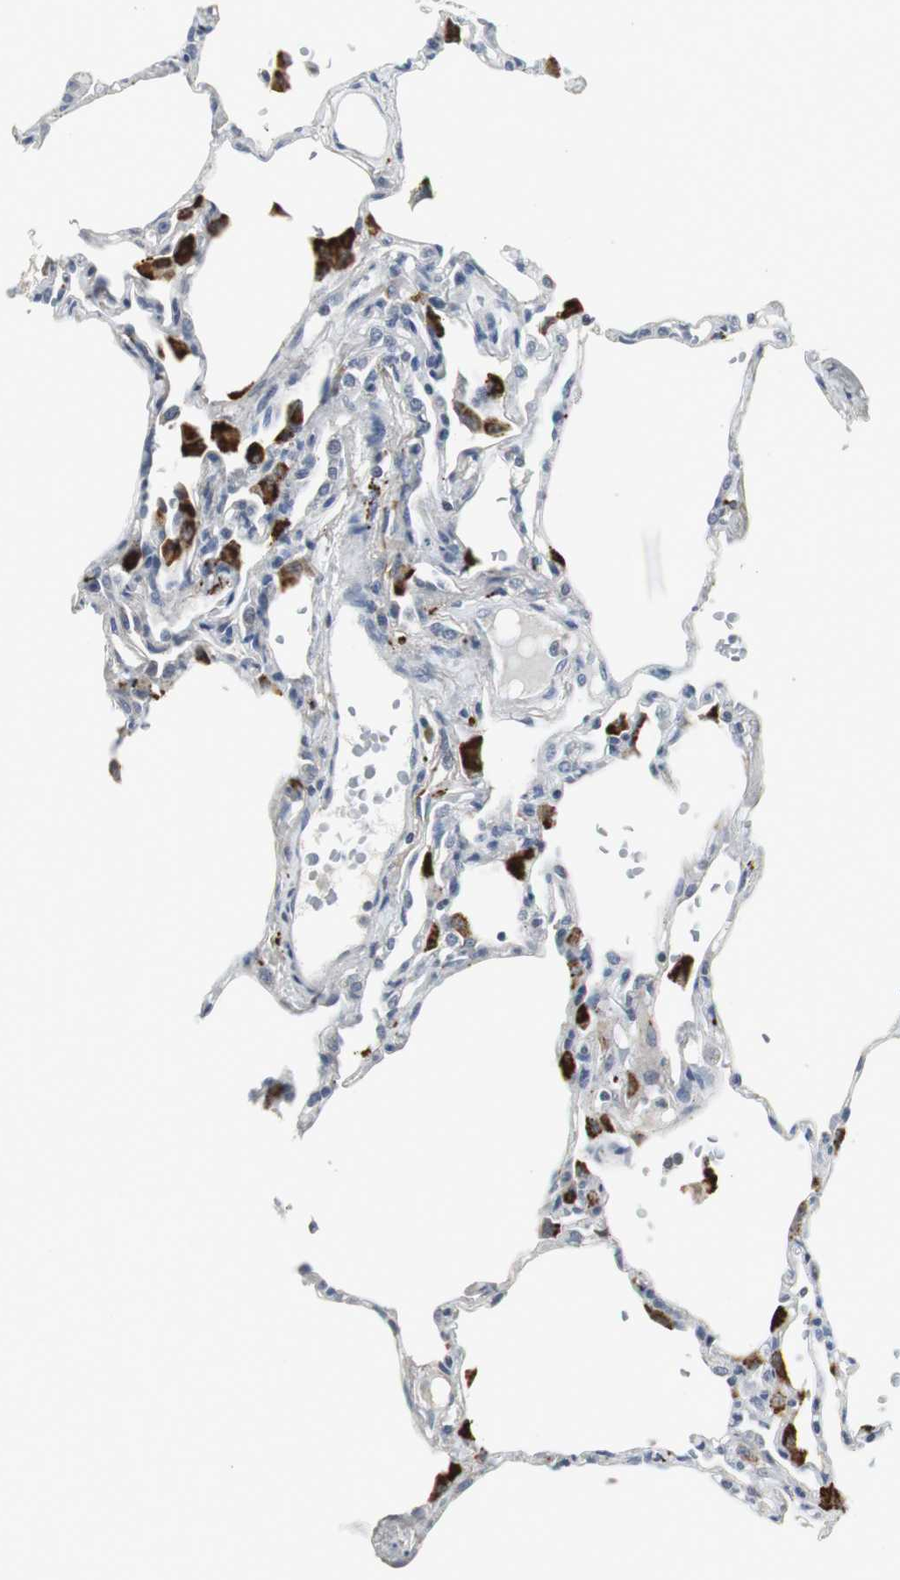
{"staining": {"intensity": "negative", "quantity": "none", "location": "none"}, "tissue": "lung", "cell_type": "Alveolar cells", "image_type": "normal", "snomed": [{"axis": "morphology", "description": "Normal tissue, NOS"}, {"axis": "topography", "description": "Lung"}], "caption": "DAB (3,3'-diaminobenzidine) immunohistochemical staining of normal lung reveals no significant staining in alveolar cells. (Stains: DAB (3,3'-diaminobenzidine) IHC with hematoxylin counter stain, Microscopy: brightfield microscopy at high magnification).", "gene": "NLGN1", "patient": {"sex": "female", "age": 49}}